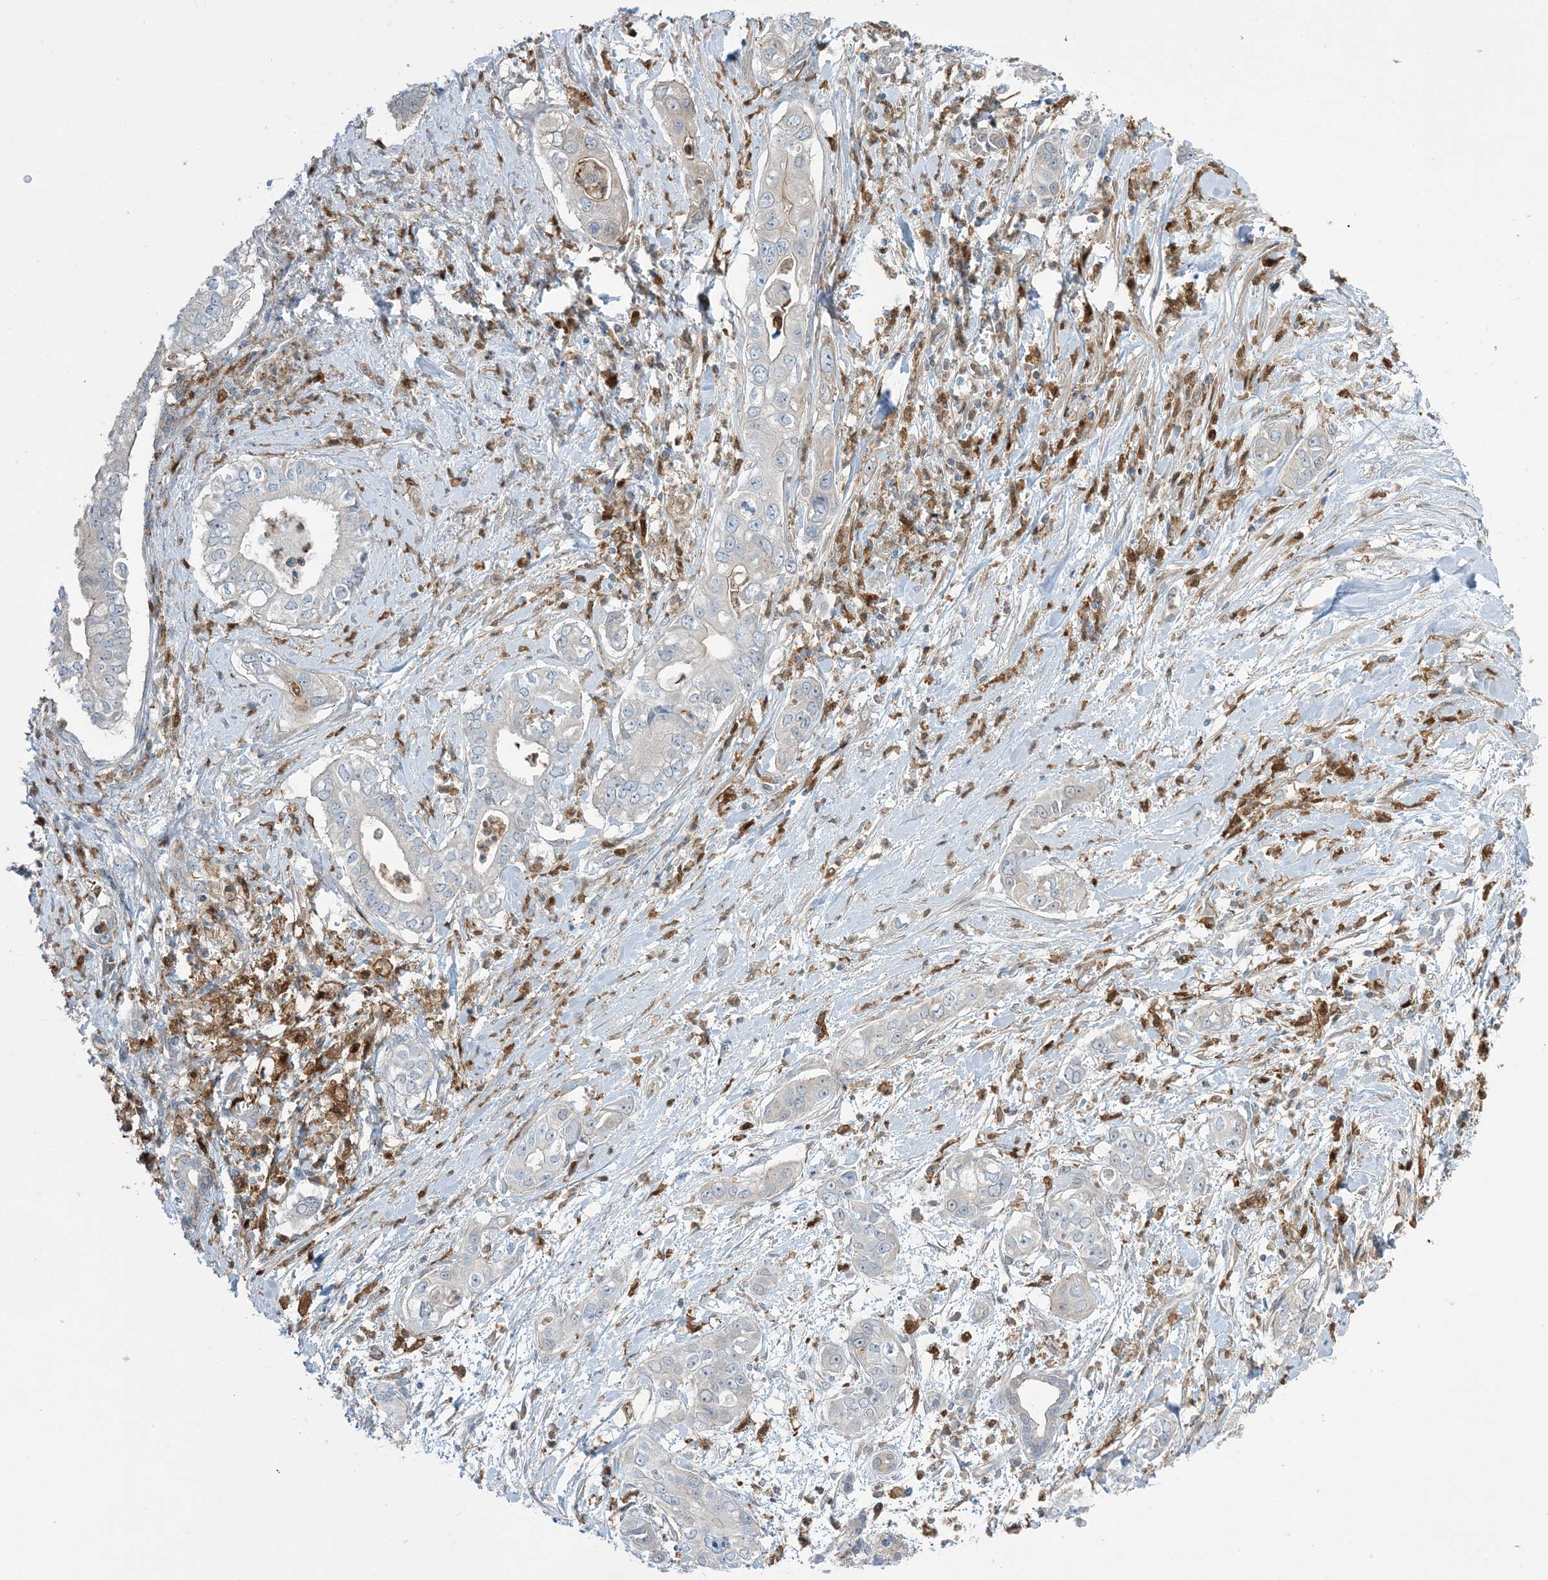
{"staining": {"intensity": "negative", "quantity": "none", "location": "none"}, "tissue": "pancreatic cancer", "cell_type": "Tumor cells", "image_type": "cancer", "snomed": [{"axis": "morphology", "description": "Adenocarcinoma, NOS"}, {"axis": "topography", "description": "Pancreas"}], "caption": "DAB (3,3'-diaminobenzidine) immunohistochemical staining of pancreatic adenocarcinoma demonstrates no significant expression in tumor cells. Brightfield microscopy of immunohistochemistry stained with DAB (brown) and hematoxylin (blue), captured at high magnification.", "gene": "NAGK", "patient": {"sex": "female", "age": 78}}